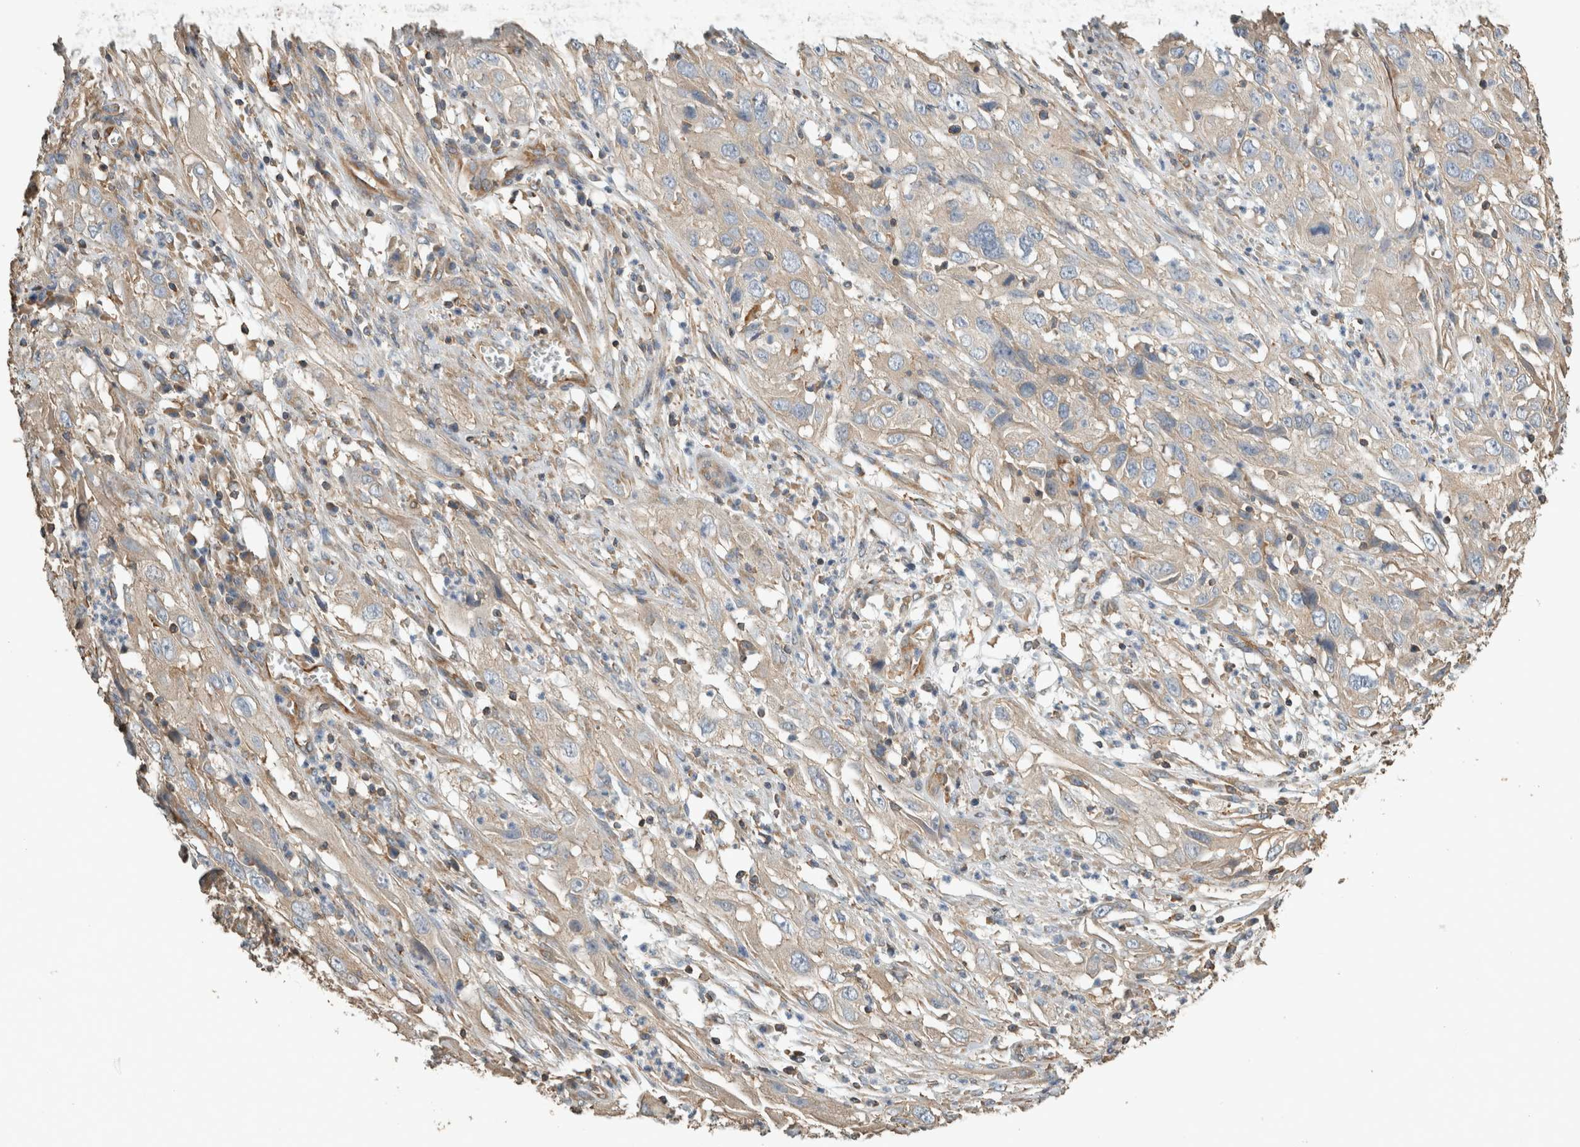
{"staining": {"intensity": "weak", "quantity": "25%-75%", "location": "cytoplasmic/membranous"}, "tissue": "cervical cancer", "cell_type": "Tumor cells", "image_type": "cancer", "snomed": [{"axis": "morphology", "description": "Squamous cell carcinoma, NOS"}, {"axis": "topography", "description": "Cervix"}], "caption": "Protein expression analysis of squamous cell carcinoma (cervical) exhibits weak cytoplasmic/membranous expression in about 25%-75% of tumor cells.", "gene": "EIF4G3", "patient": {"sex": "female", "age": 32}}